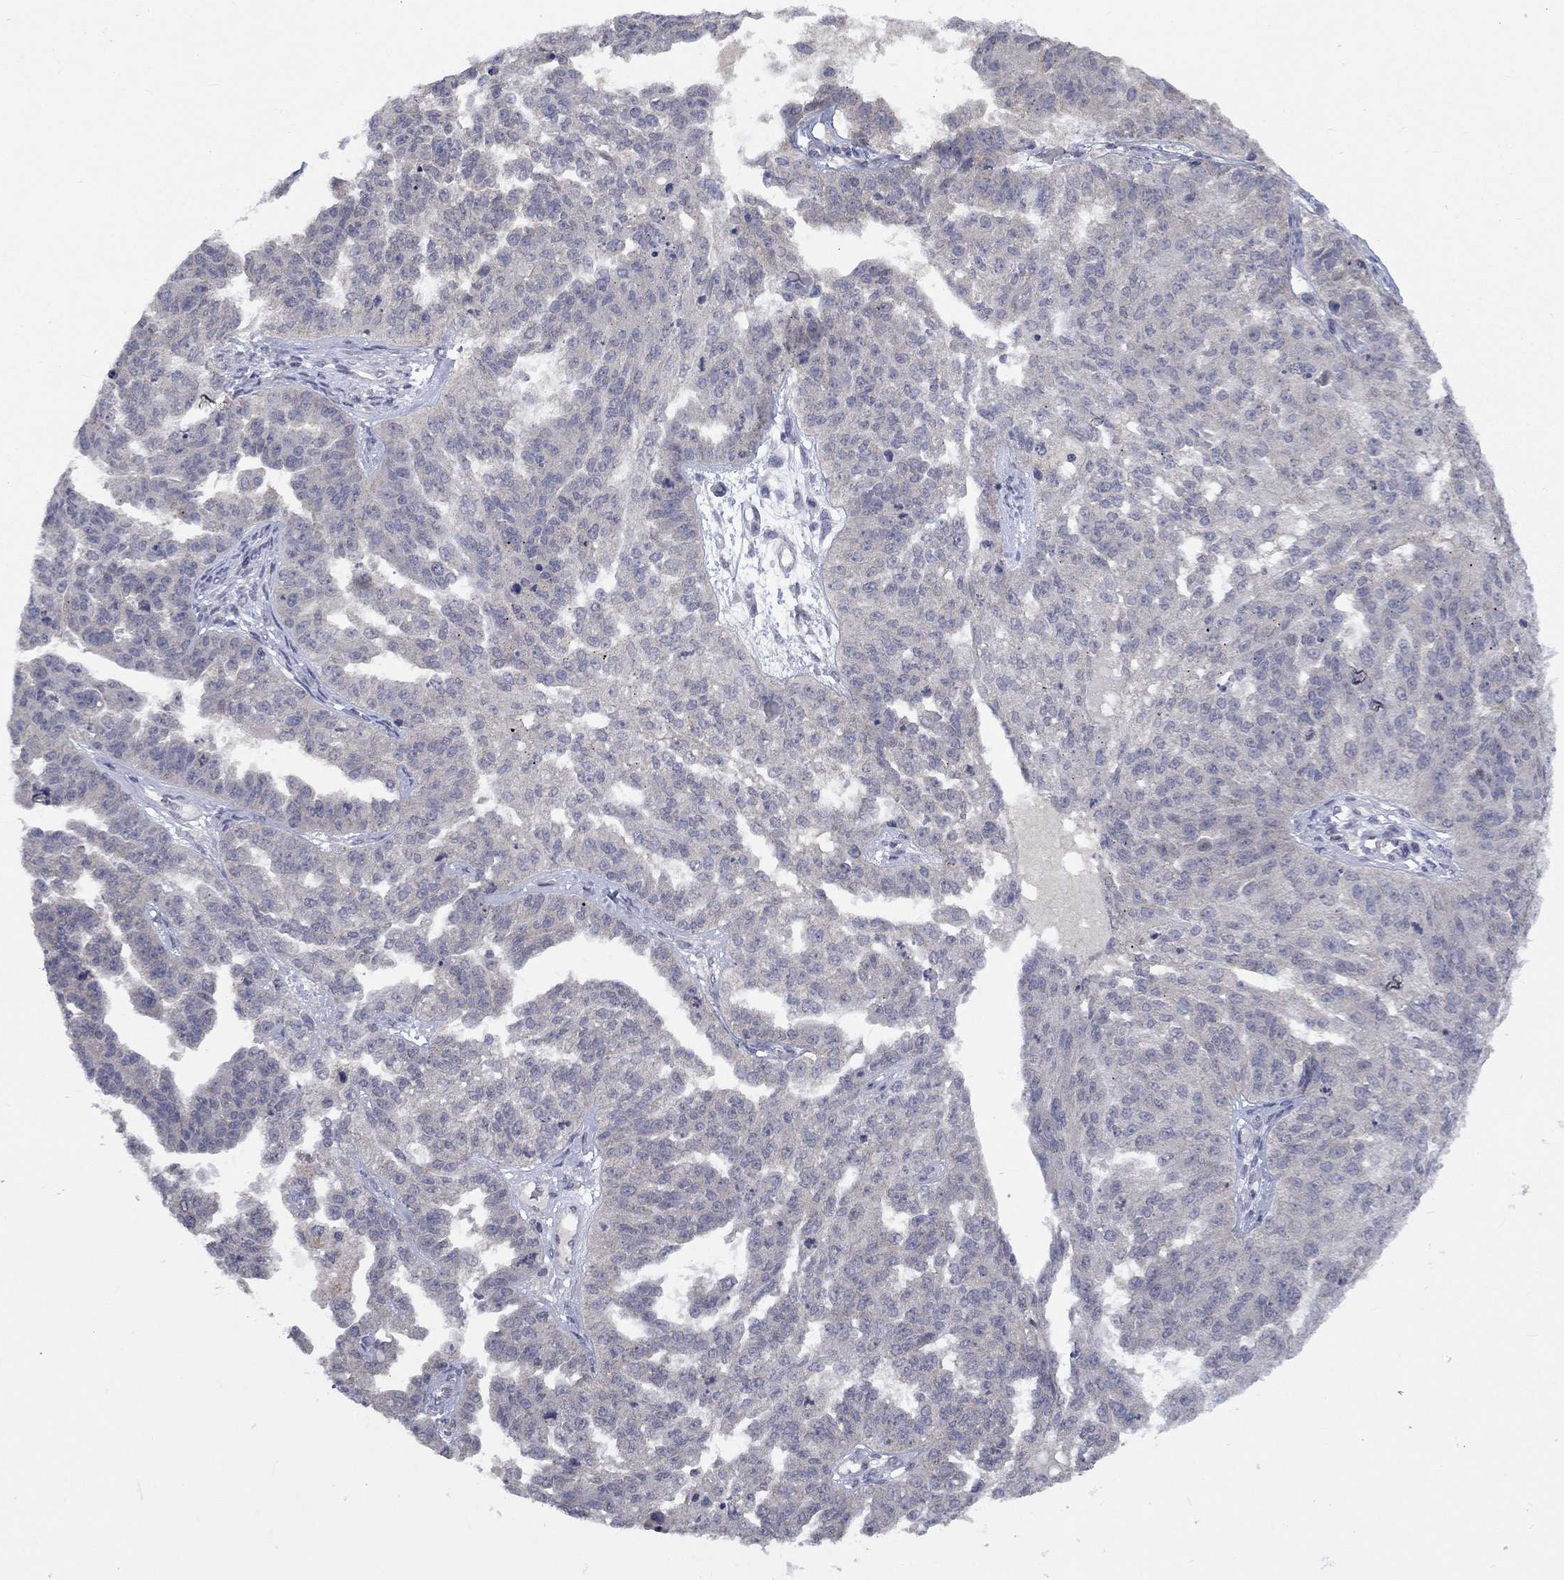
{"staining": {"intensity": "negative", "quantity": "none", "location": "none"}, "tissue": "ovarian cancer", "cell_type": "Tumor cells", "image_type": "cancer", "snomed": [{"axis": "morphology", "description": "Cystadenocarcinoma, serous, NOS"}, {"axis": "topography", "description": "Ovary"}], "caption": "DAB immunohistochemical staining of ovarian serous cystadenocarcinoma shows no significant expression in tumor cells.", "gene": "SPATA33", "patient": {"sex": "female", "age": 58}}